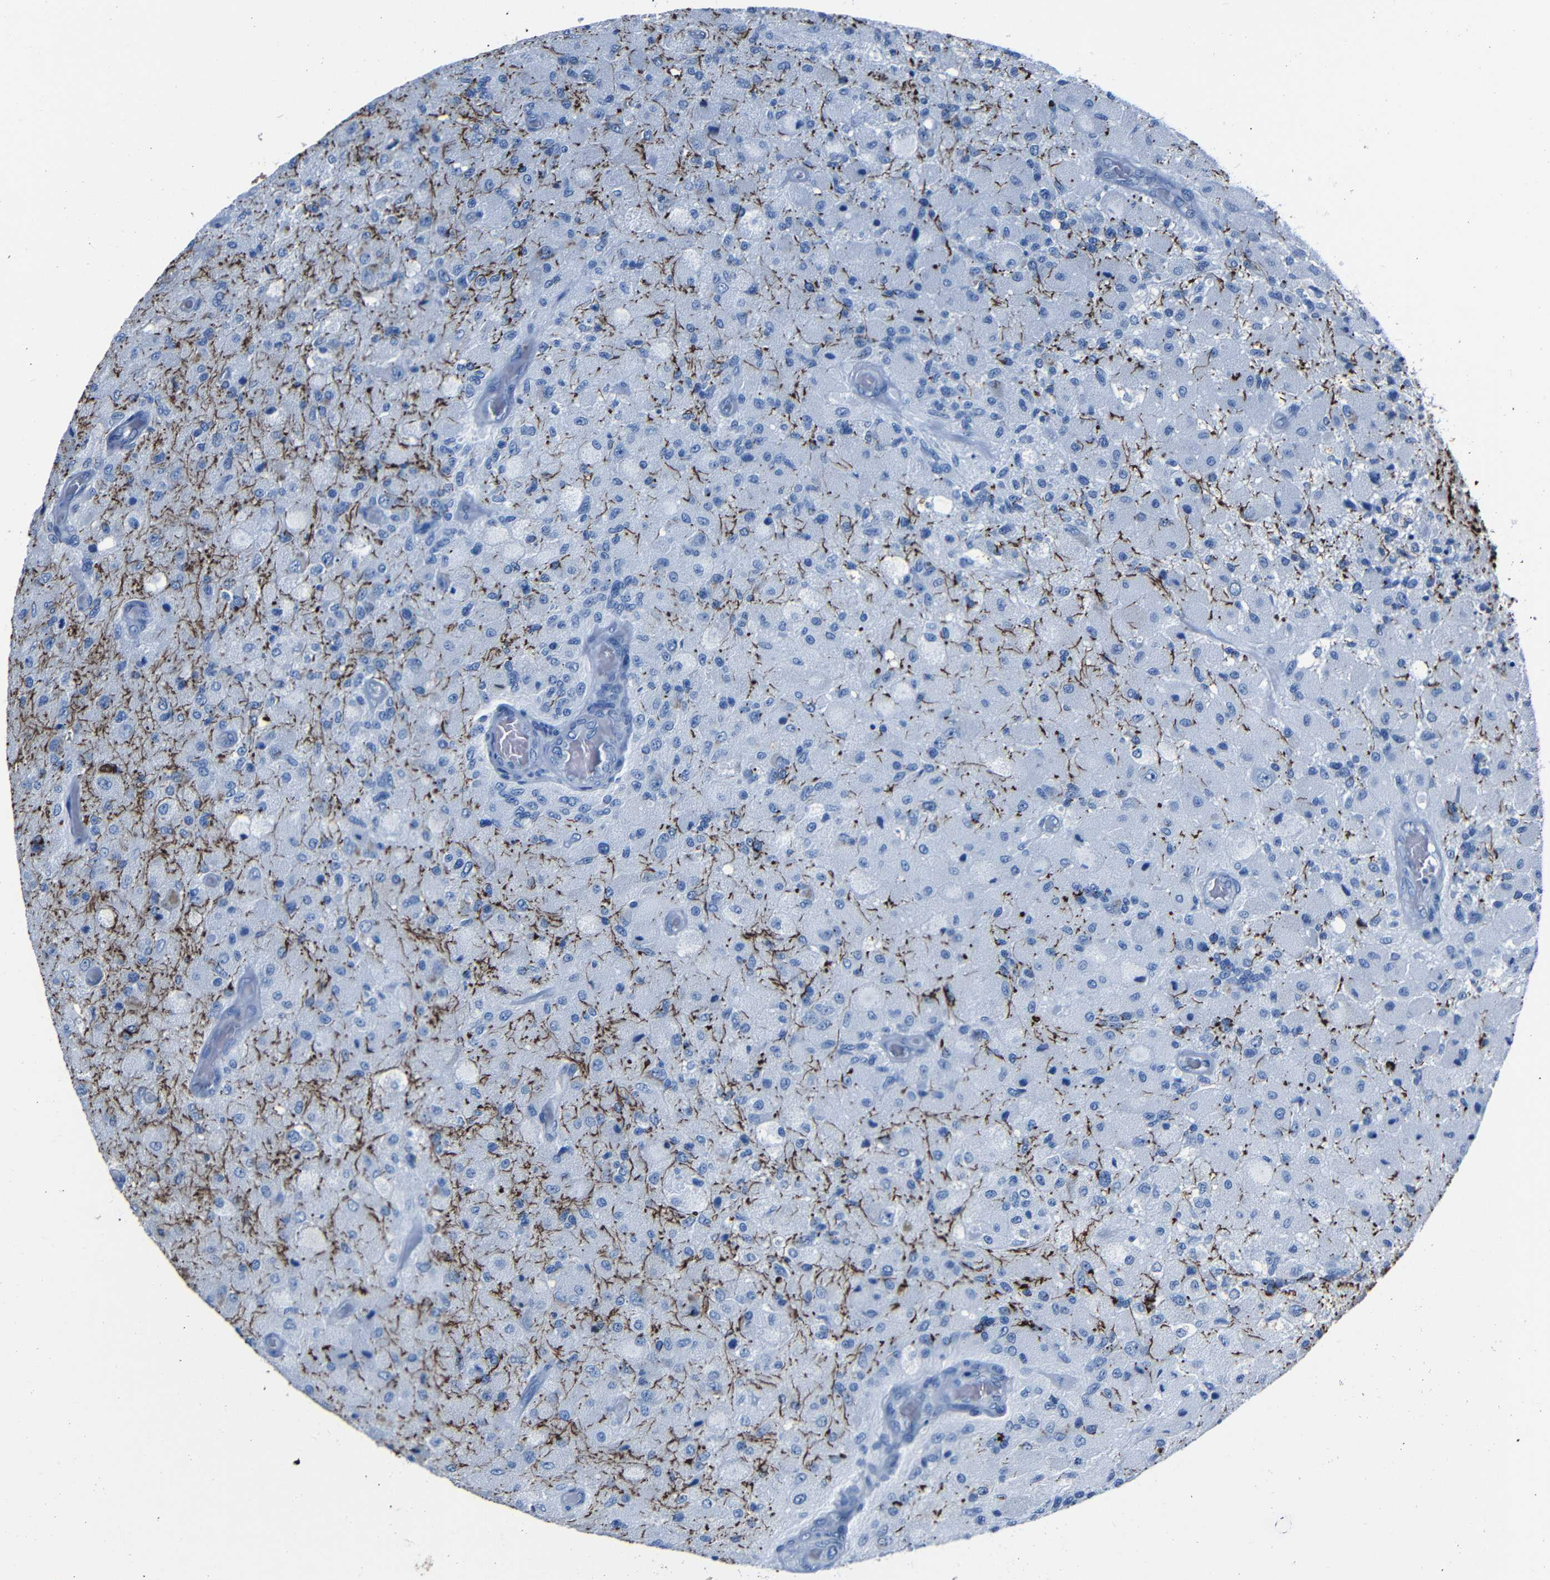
{"staining": {"intensity": "negative", "quantity": "none", "location": "none"}, "tissue": "glioma", "cell_type": "Tumor cells", "image_type": "cancer", "snomed": [{"axis": "morphology", "description": "Normal tissue, NOS"}, {"axis": "morphology", "description": "Glioma, malignant, High grade"}, {"axis": "topography", "description": "Cerebral cortex"}], "caption": "The histopathology image exhibits no staining of tumor cells in glioma.", "gene": "CLDN11", "patient": {"sex": "male", "age": 77}}